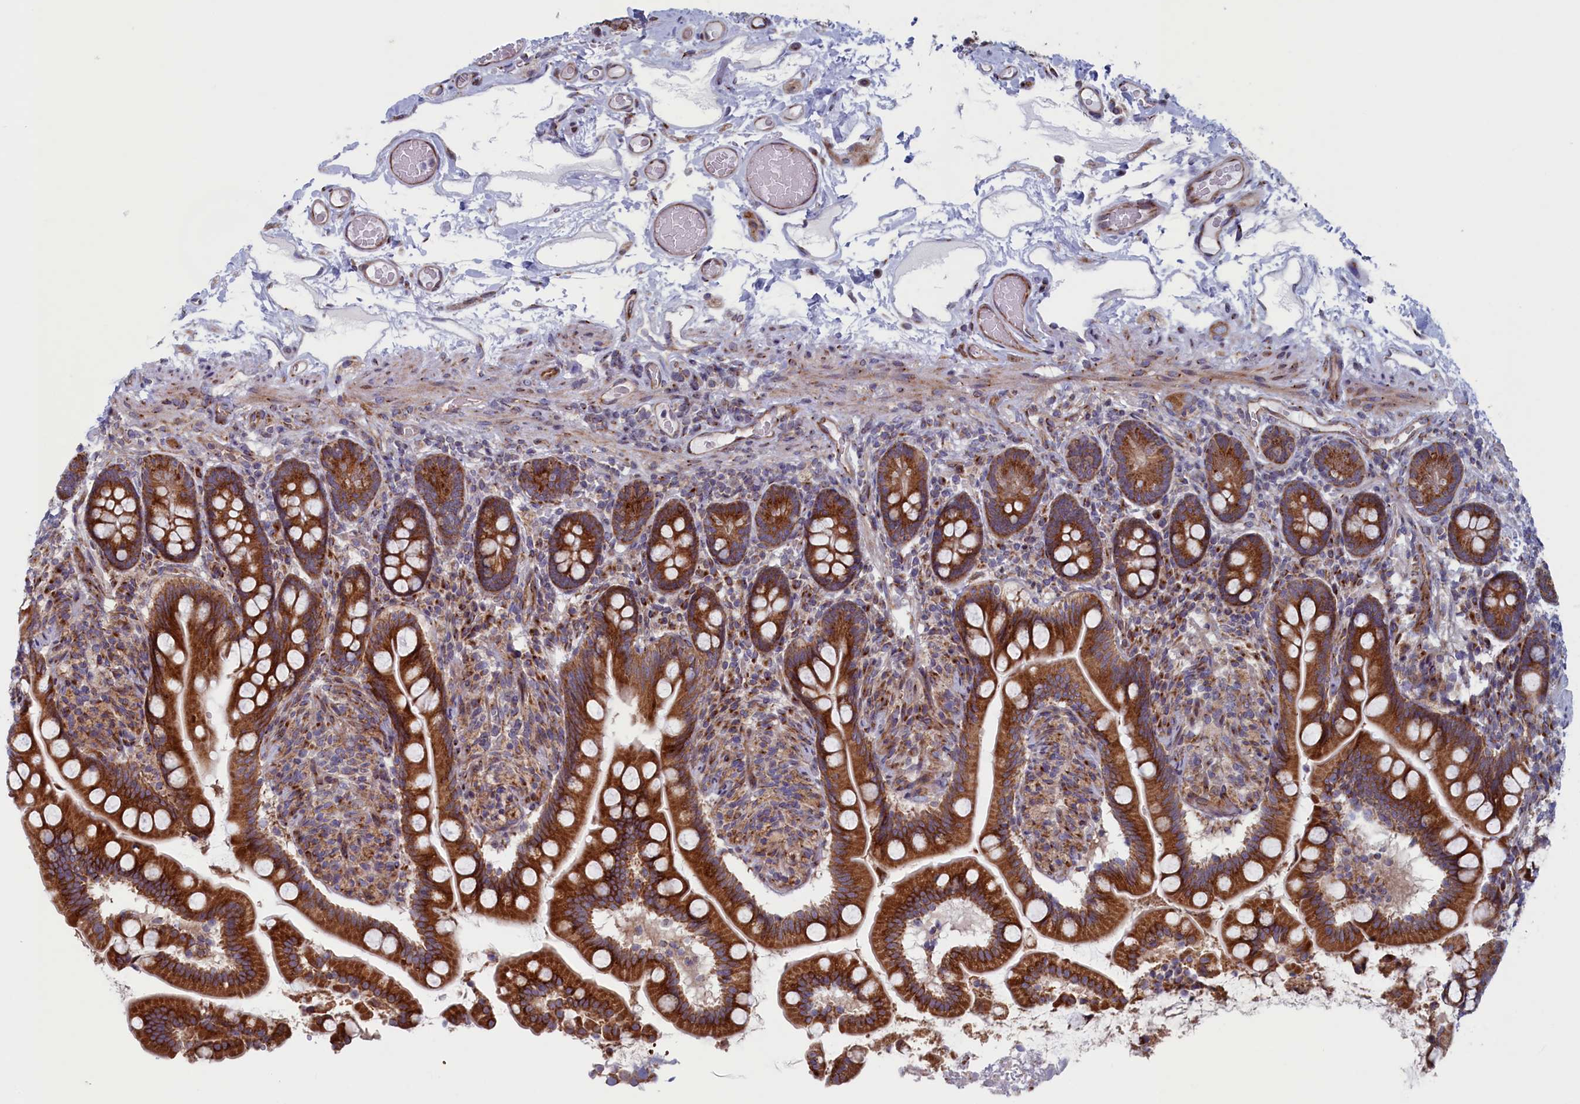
{"staining": {"intensity": "strong", "quantity": ">75%", "location": "cytoplasmic/membranous"}, "tissue": "small intestine", "cell_type": "Glandular cells", "image_type": "normal", "snomed": [{"axis": "morphology", "description": "Normal tissue, NOS"}, {"axis": "topography", "description": "Small intestine"}], "caption": "Human small intestine stained with a brown dye reveals strong cytoplasmic/membranous positive staining in approximately >75% of glandular cells.", "gene": "MTFMT", "patient": {"sex": "female", "age": 64}}